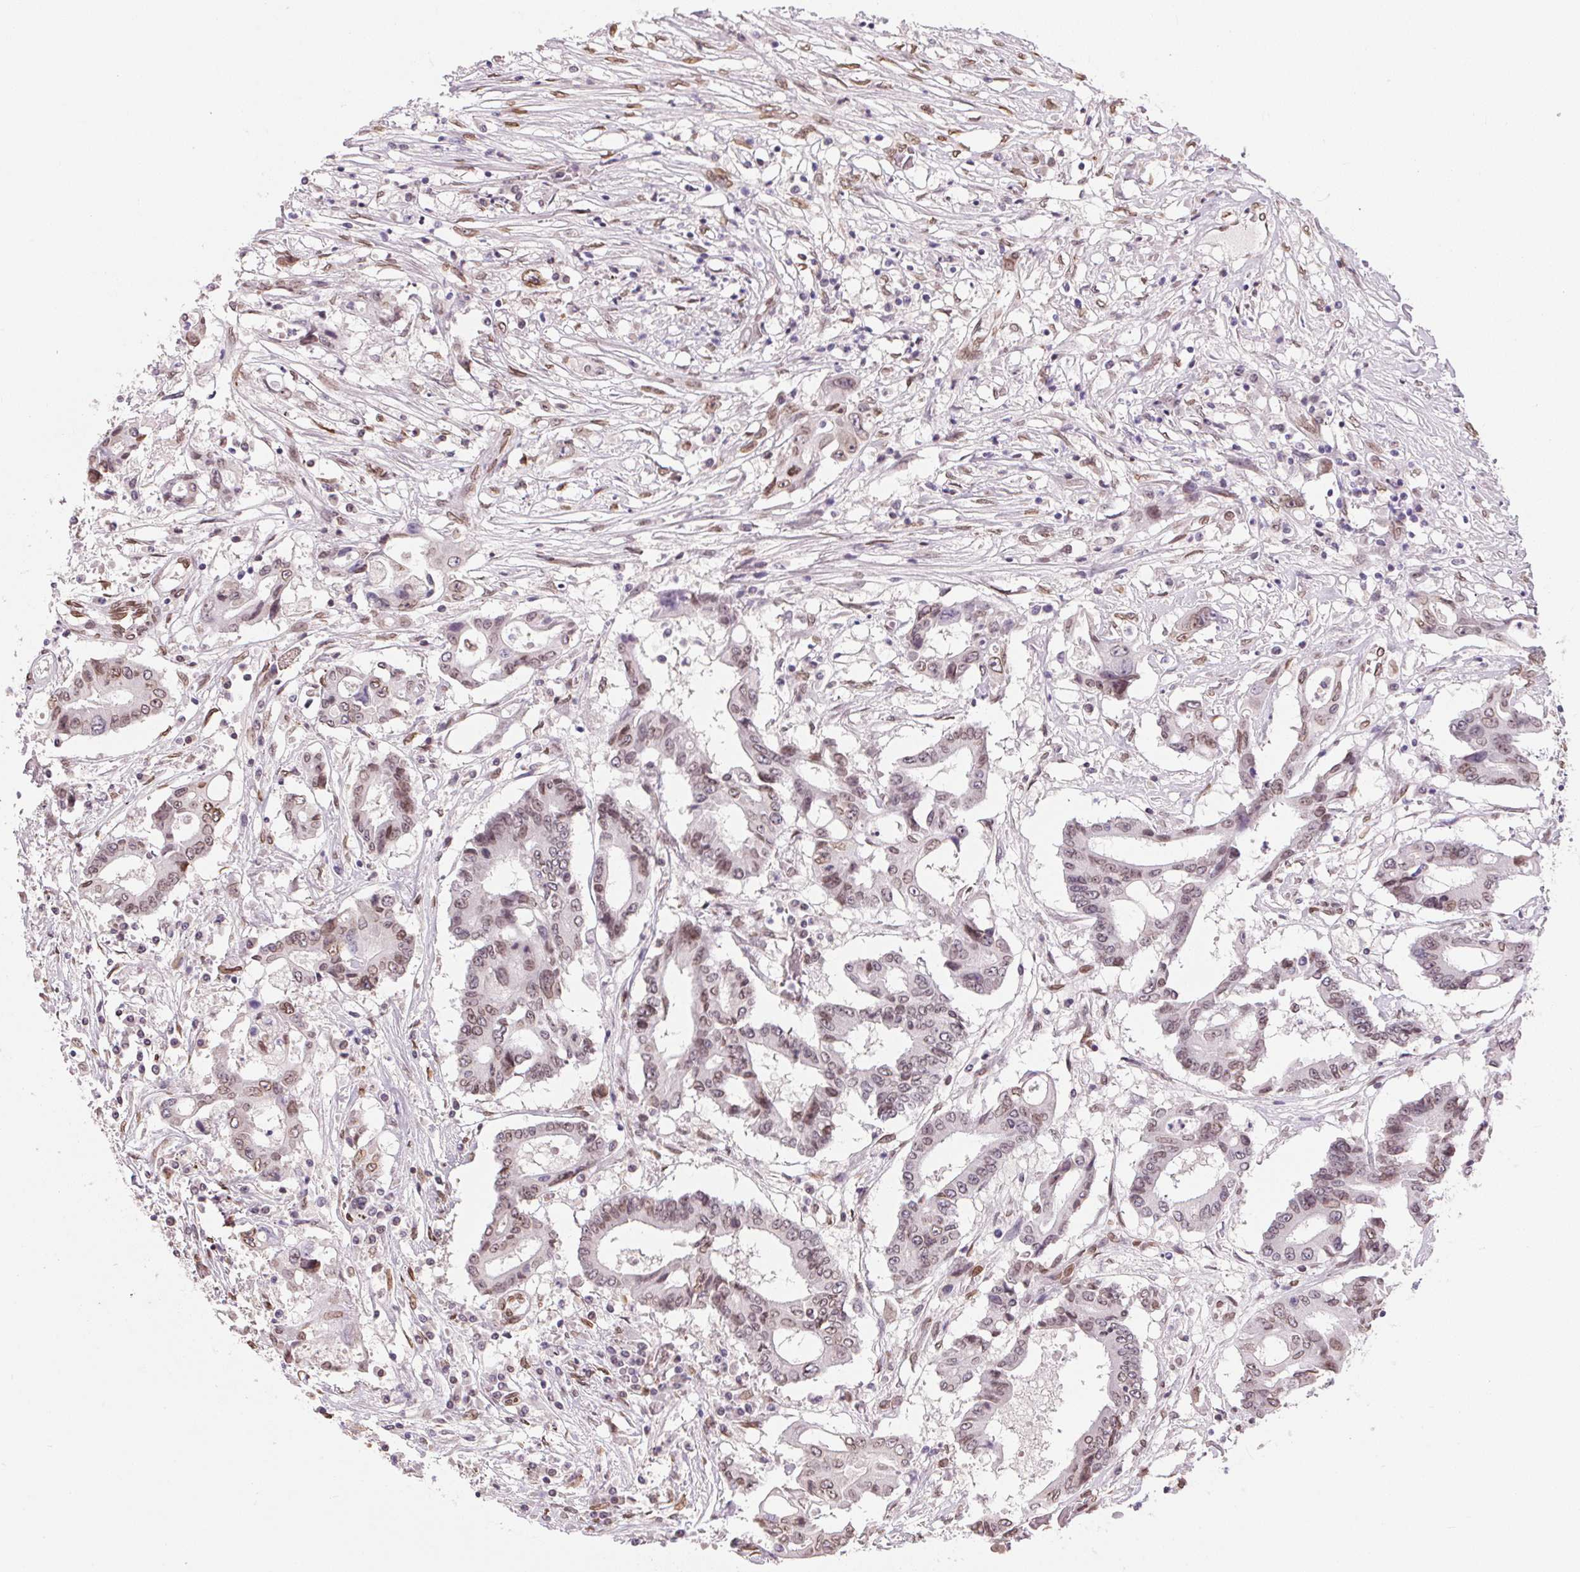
{"staining": {"intensity": "moderate", "quantity": ">75%", "location": "nuclear"}, "tissue": "colorectal cancer", "cell_type": "Tumor cells", "image_type": "cancer", "snomed": [{"axis": "morphology", "description": "Adenocarcinoma, NOS"}, {"axis": "topography", "description": "Rectum"}], "caption": "IHC image of neoplastic tissue: human adenocarcinoma (colorectal) stained using immunohistochemistry displays medium levels of moderate protein expression localized specifically in the nuclear of tumor cells, appearing as a nuclear brown color.", "gene": "TMEM175", "patient": {"sex": "male", "age": 54}}